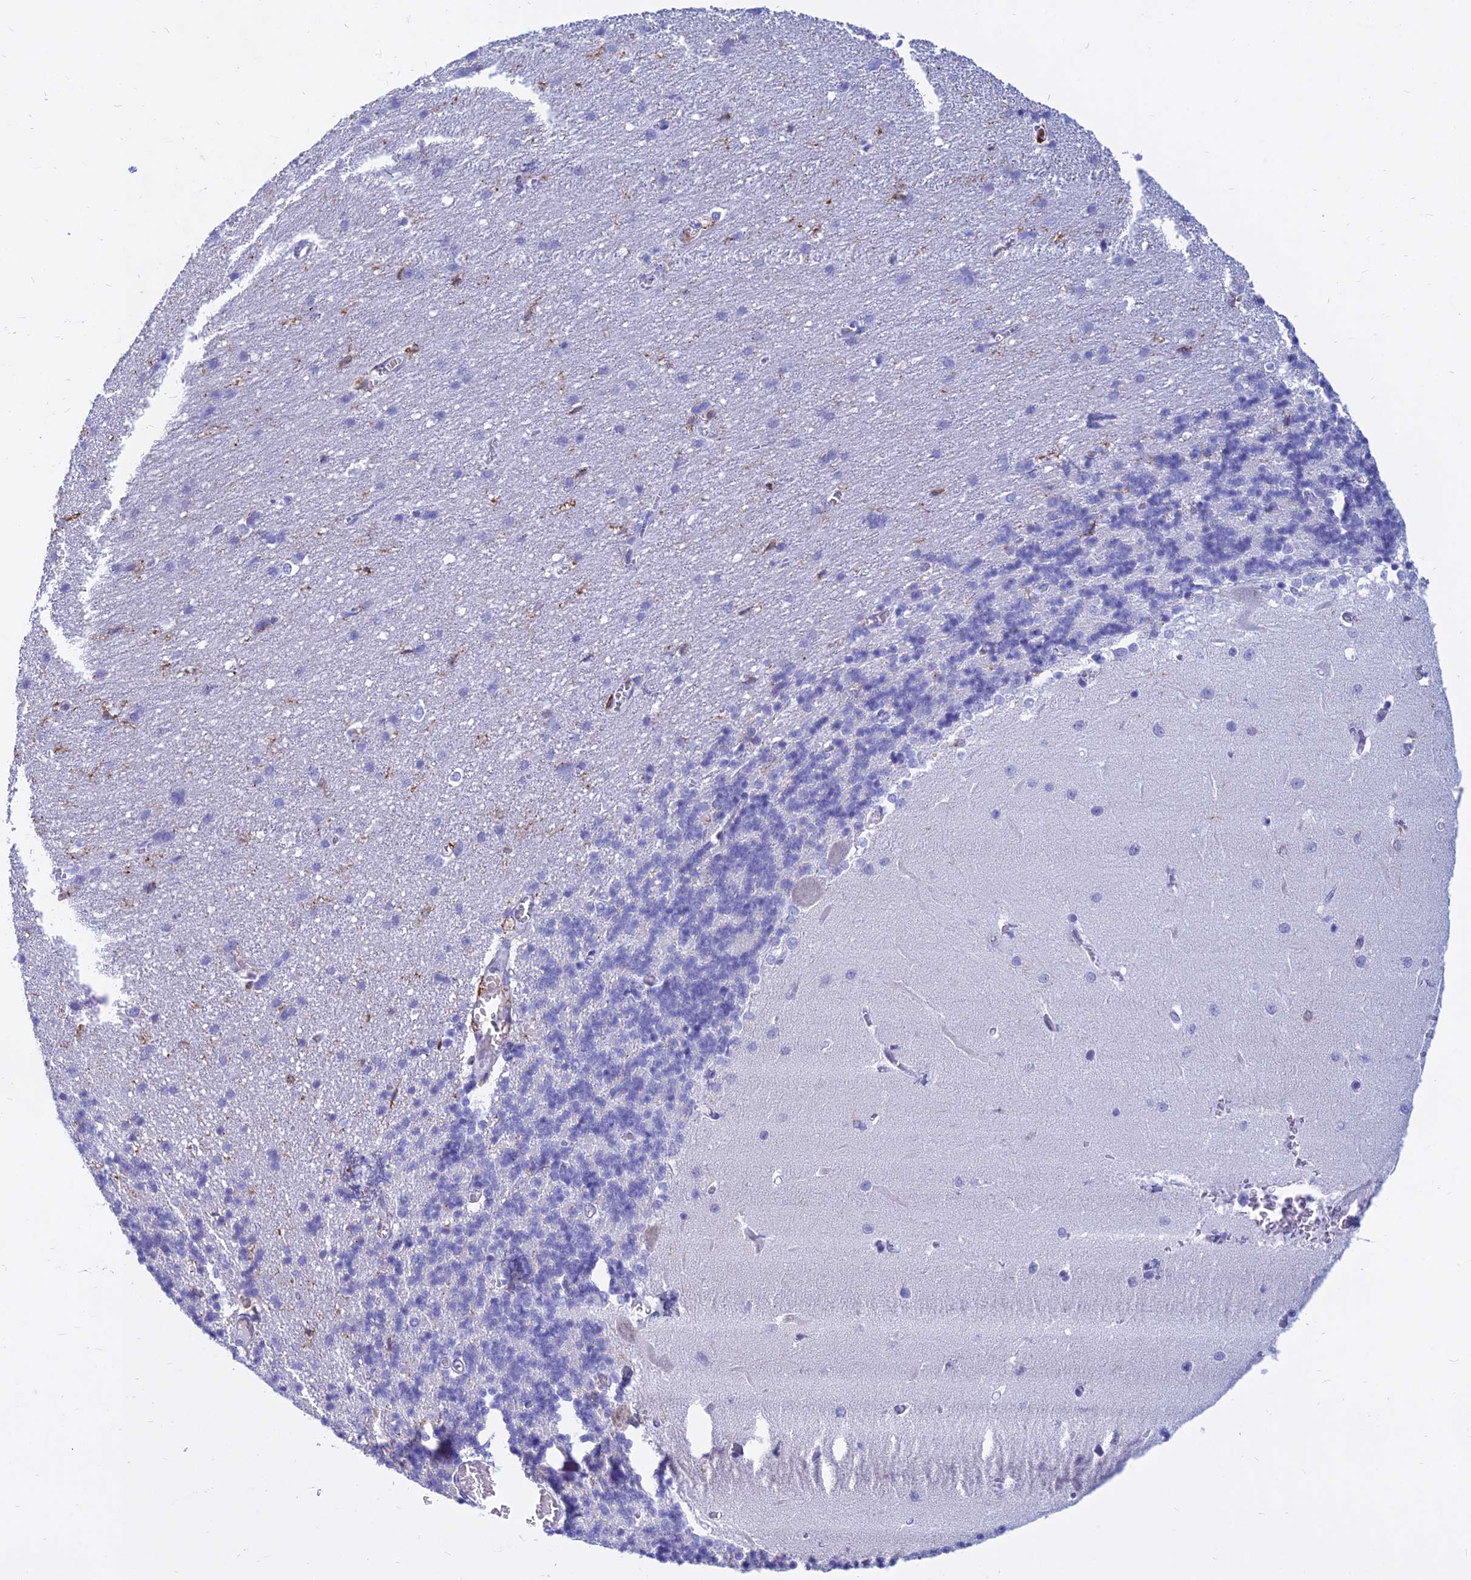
{"staining": {"intensity": "negative", "quantity": "none", "location": "none"}, "tissue": "cerebellum", "cell_type": "Cells in granular layer", "image_type": "normal", "snomed": [{"axis": "morphology", "description": "Normal tissue, NOS"}, {"axis": "topography", "description": "Cerebellum"}], "caption": "DAB immunohistochemical staining of normal human cerebellum demonstrates no significant staining in cells in granular layer. (DAB immunohistochemistry, high magnification).", "gene": "HLA", "patient": {"sex": "male", "age": 37}}